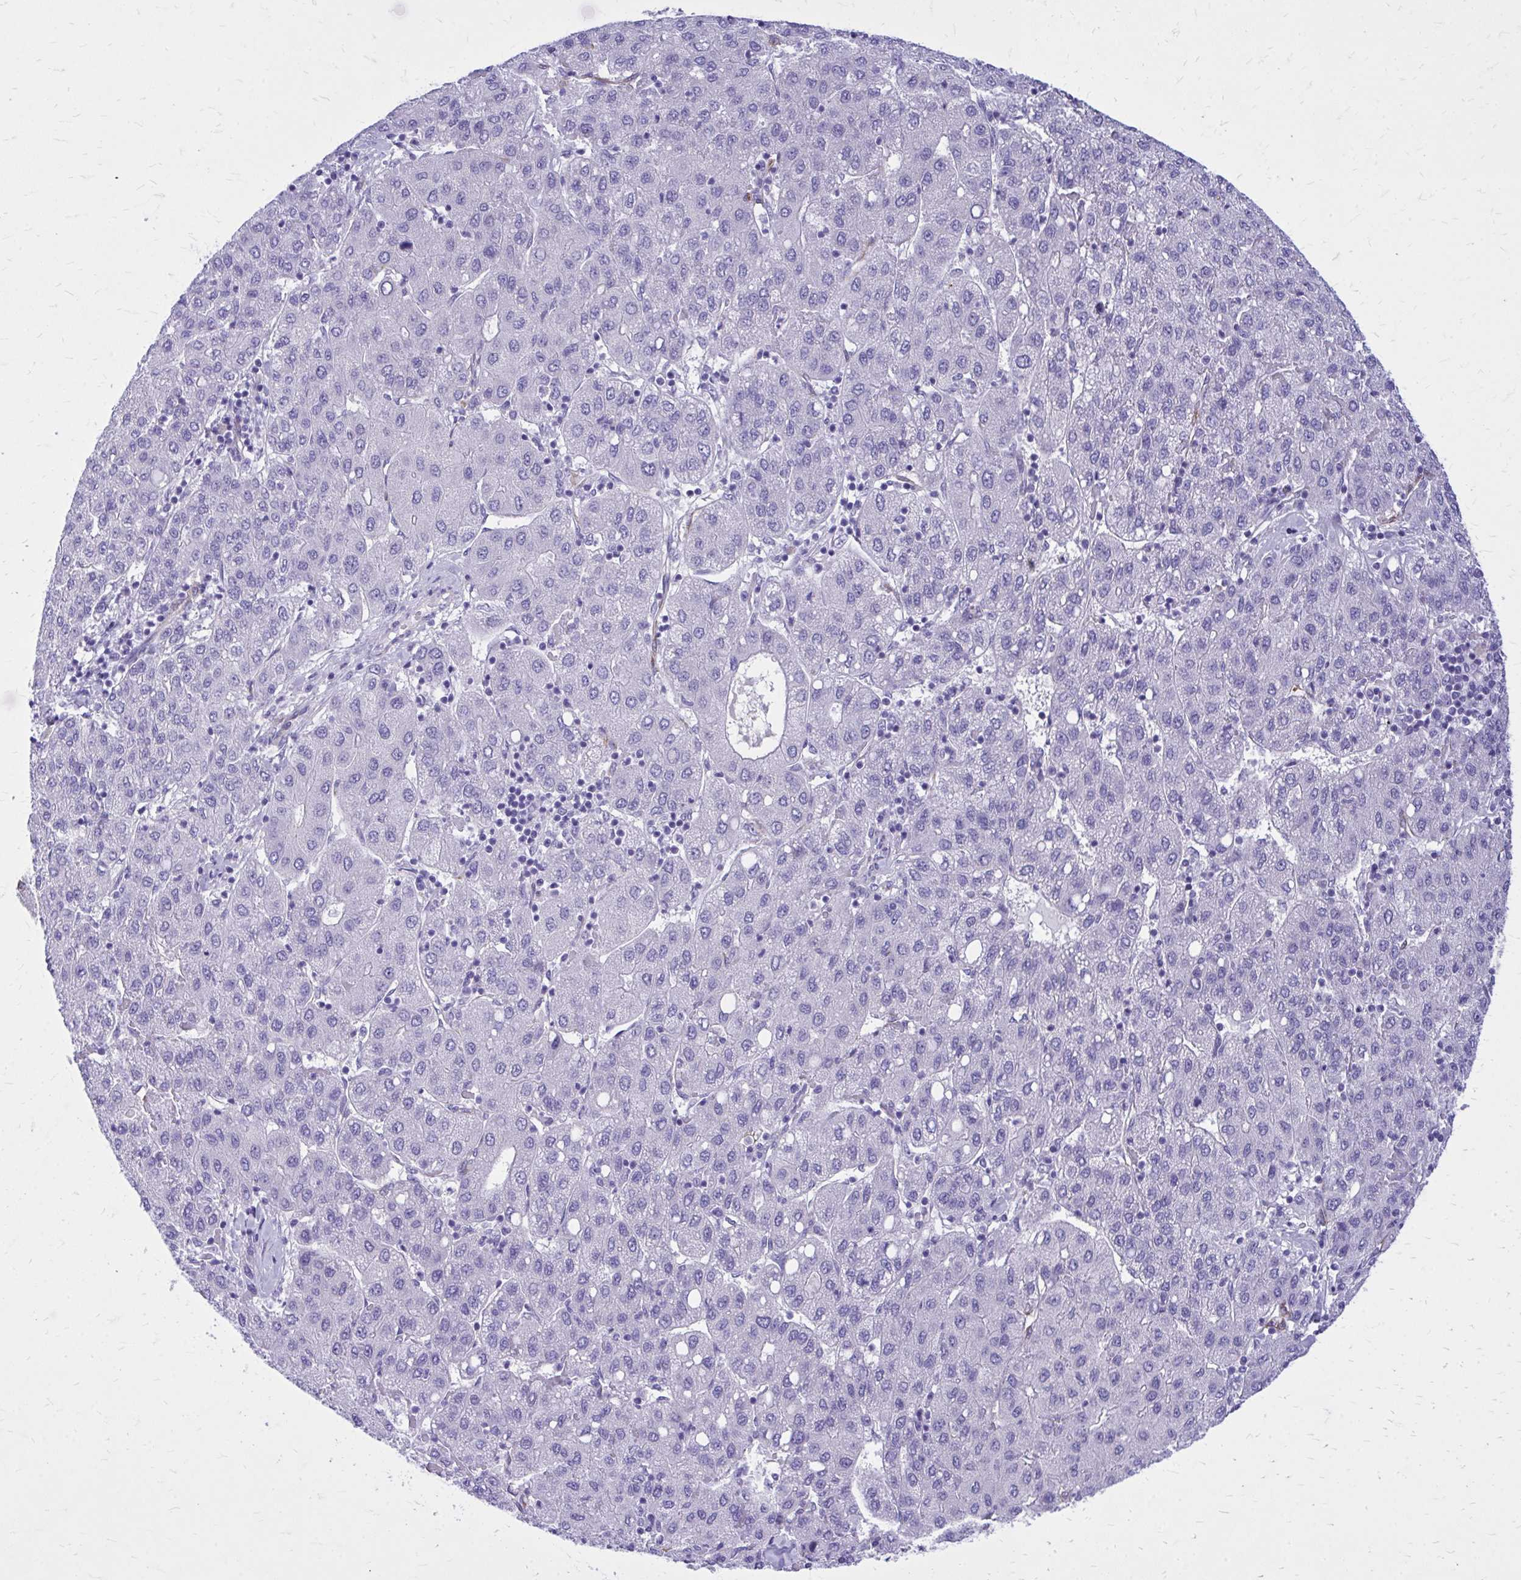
{"staining": {"intensity": "negative", "quantity": "none", "location": "none"}, "tissue": "liver cancer", "cell_type": "Tumor cells", "image_type": "cancer", "snomed": [{"axis": "morphology", "description": "Carcinoma, Hepatocellular, NOS"}, {"axis": "topography", "description": "Liver"}], "caption": "Histopathology image shows no protein staining in tumor cells of liver cancer (hepatocellular carcinoma) tissue.", "gene": "EPB41L1", "patient": {"sex": "male", "age": 65}}